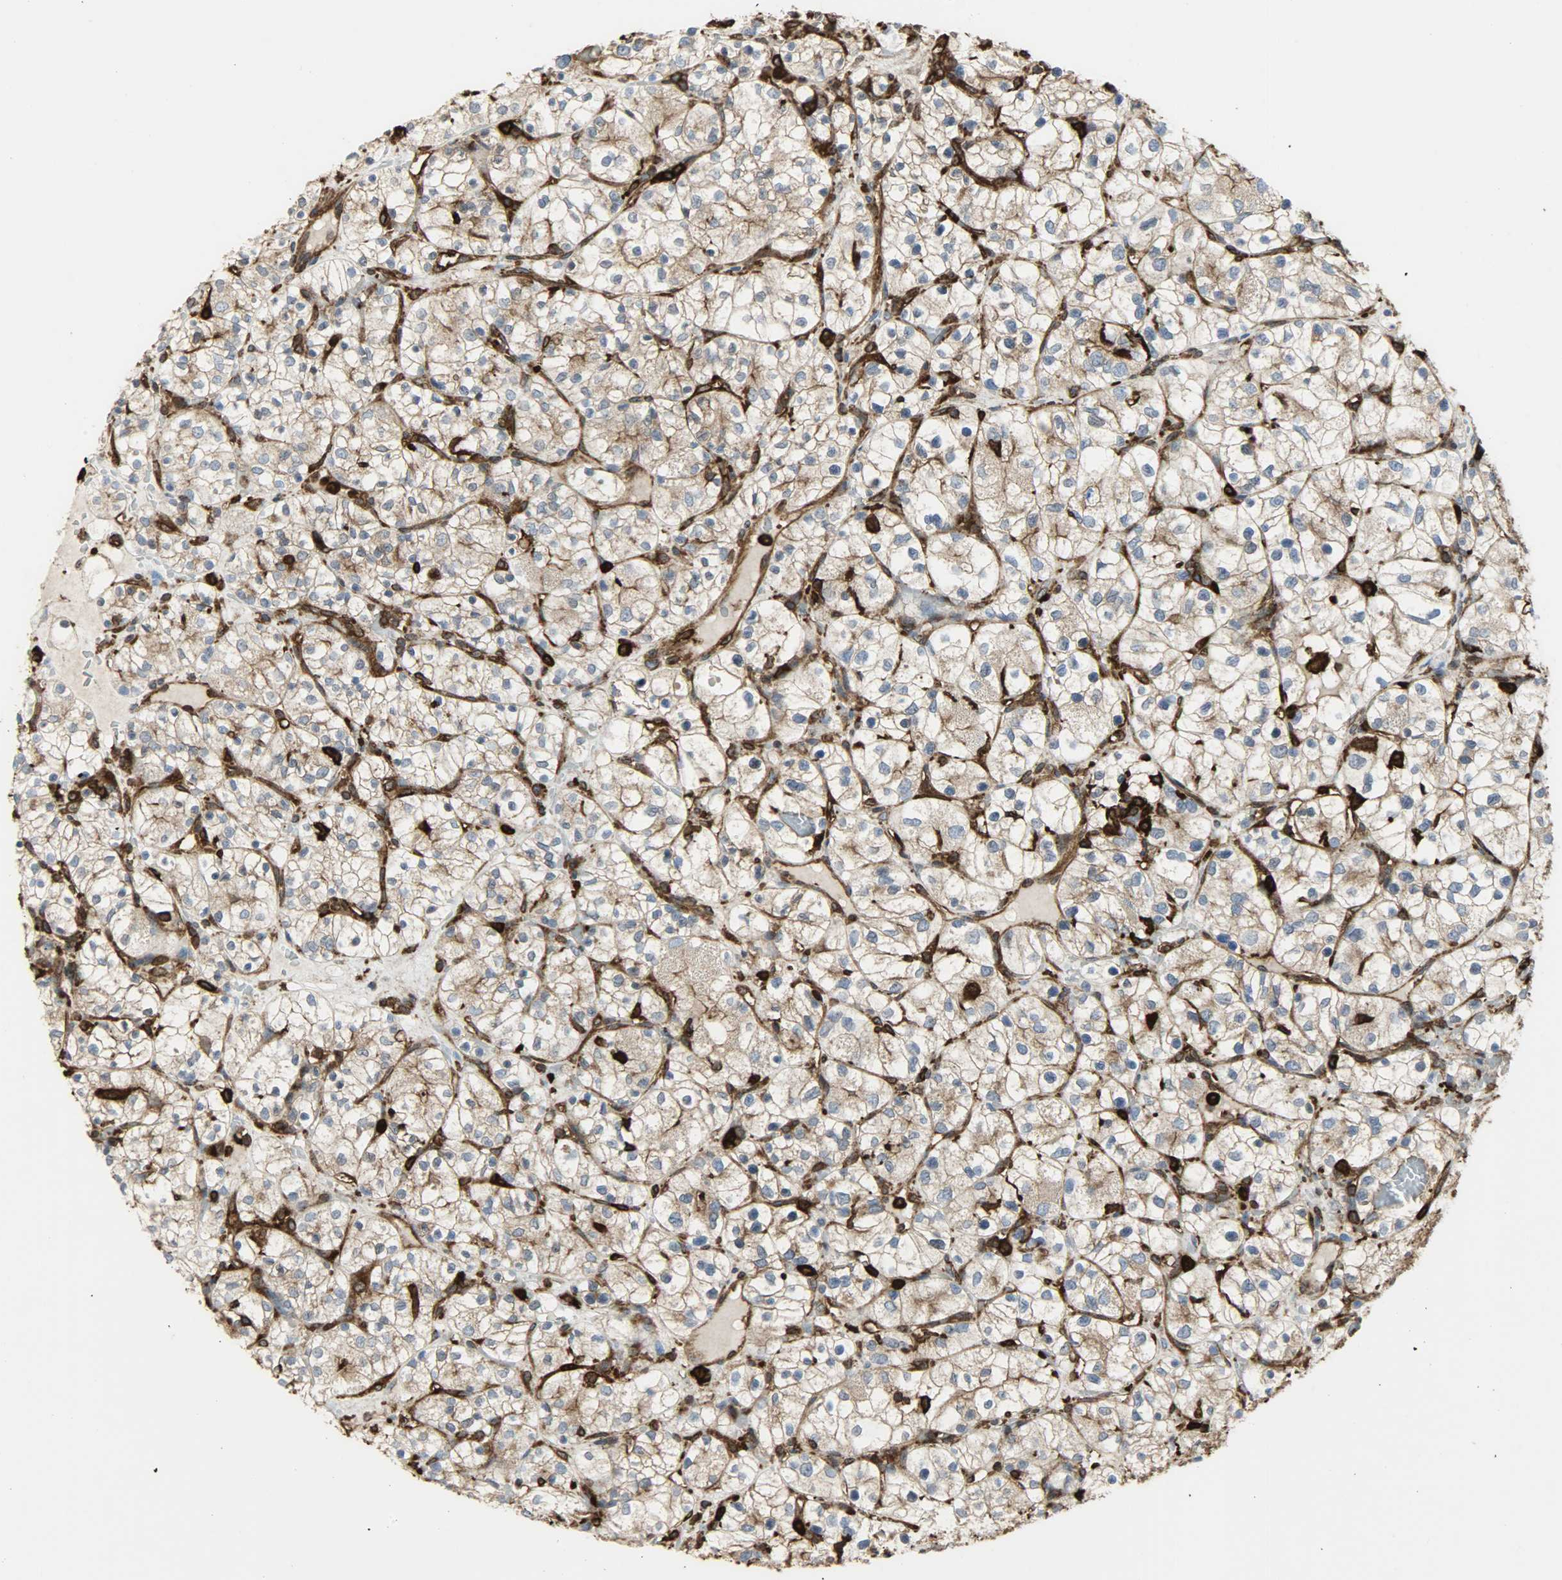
{"staining": {"intensity": "moderate", "quantity": ">75%", "location": "cytoplasmic/membranous"}, "tissue": "renal cancer", "cell_type": "Tumor cells", "image_type": "cancer", "snomed": [{"axis": "morphology", "description": "Adenocarcinoma, NOS"}, {"axis": "topography", "description": "Kidney"}], "caption": "A medium amount of moderate cytoplasmic/membranous staining is present in about >75% of tumor cells in adenocarcinoma (renal) tissue.", "gene": "VASP", "patient": {"sex": "female", "age": 60}}